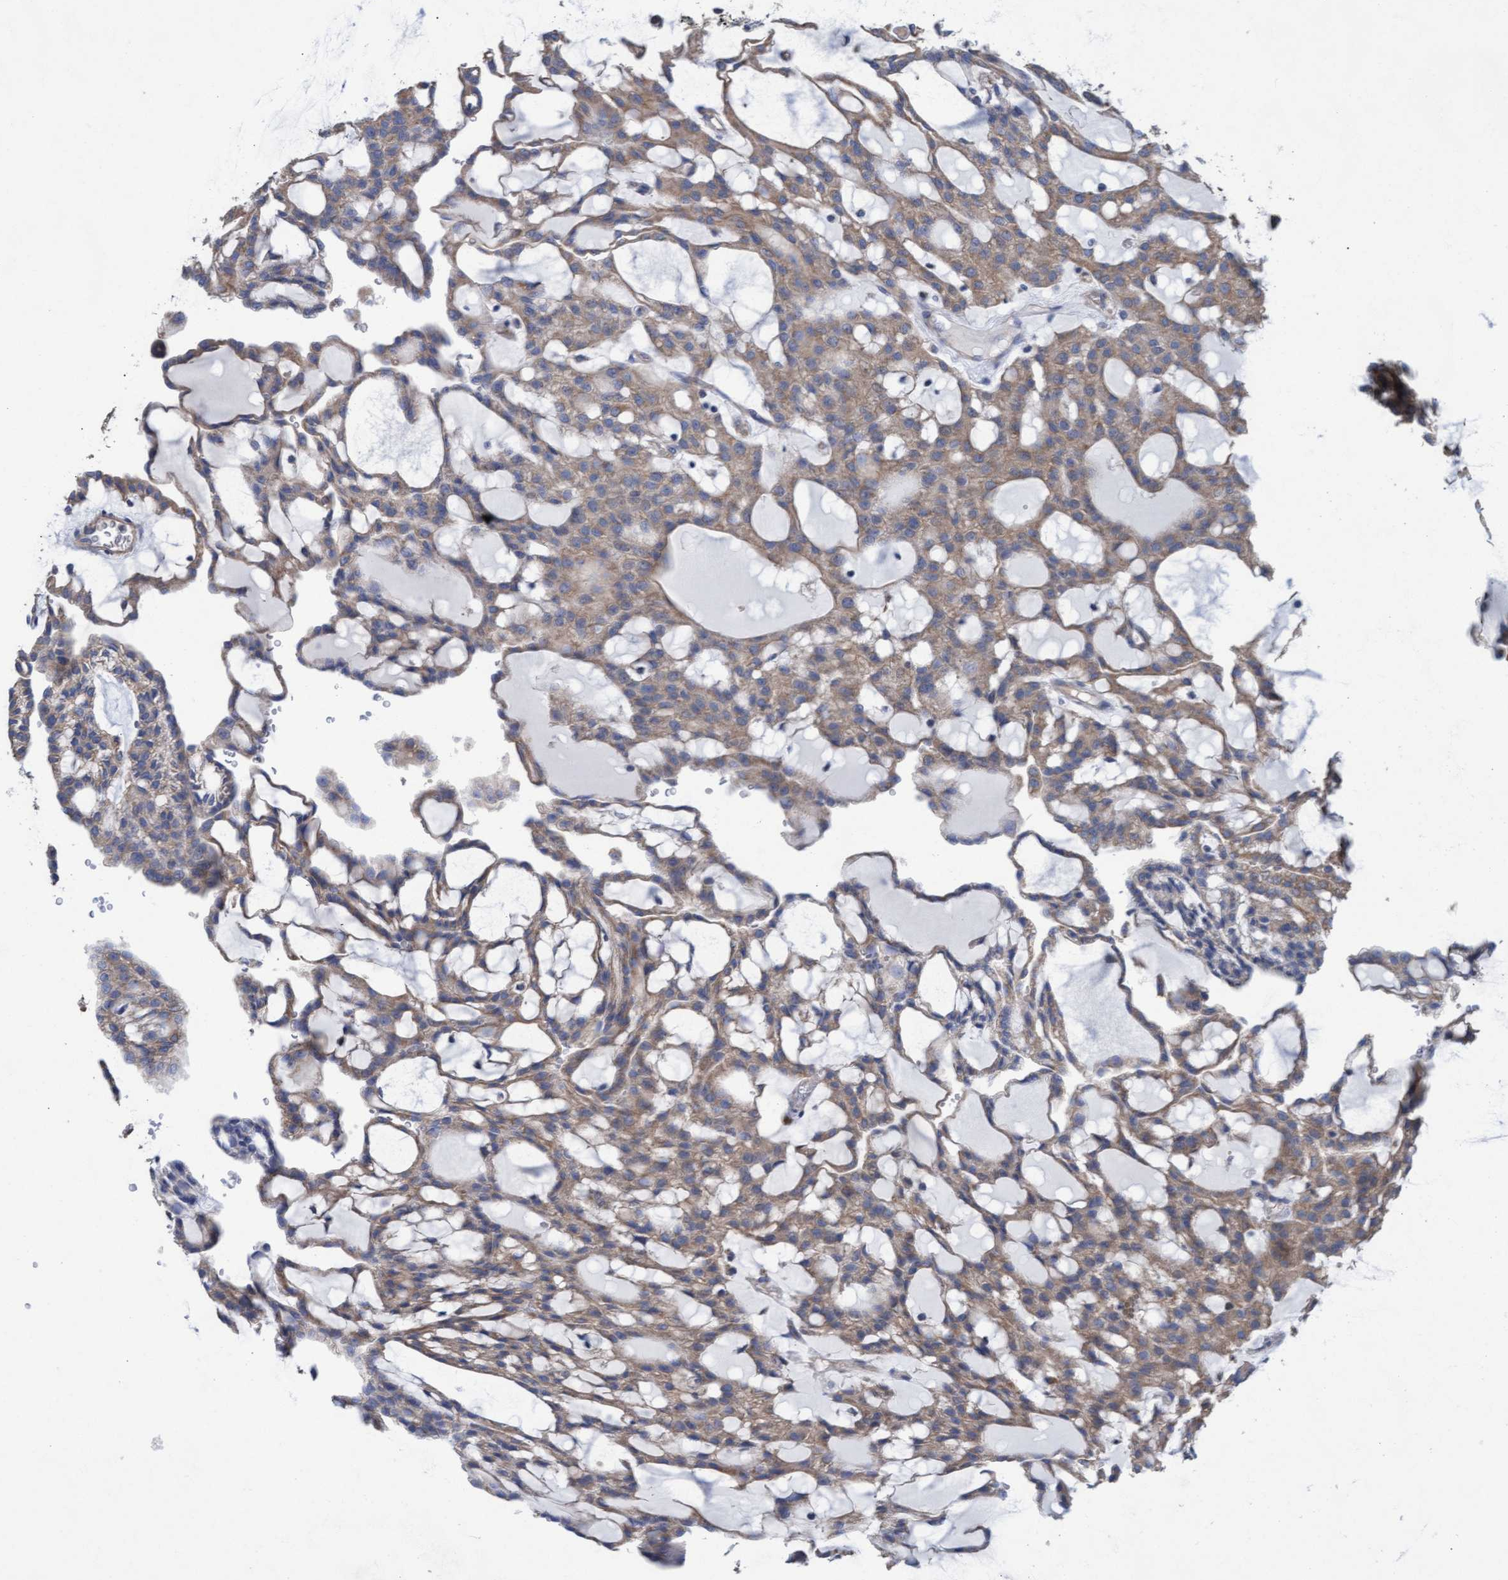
{"staining": {"intensity": "weak", "quantity": ">75%", "location": "cytoplasmic/membranous"}, "tissue": "renal cancer", "cell_type": "Tumor cells", "image_type": "cancer", "snomed": [{"axis": "morphology", "description": "Adenocarcinoma, NOS"}, {"axis": "topography", "description": "Kidney"}], "caption": "Weak cytoplasmic/membranous protein staining is seen in about >75% of tumor cells in renal adenocarcinoma.", "gene": "MRPL38", "patient": {"sex": "male", "age": 63}}